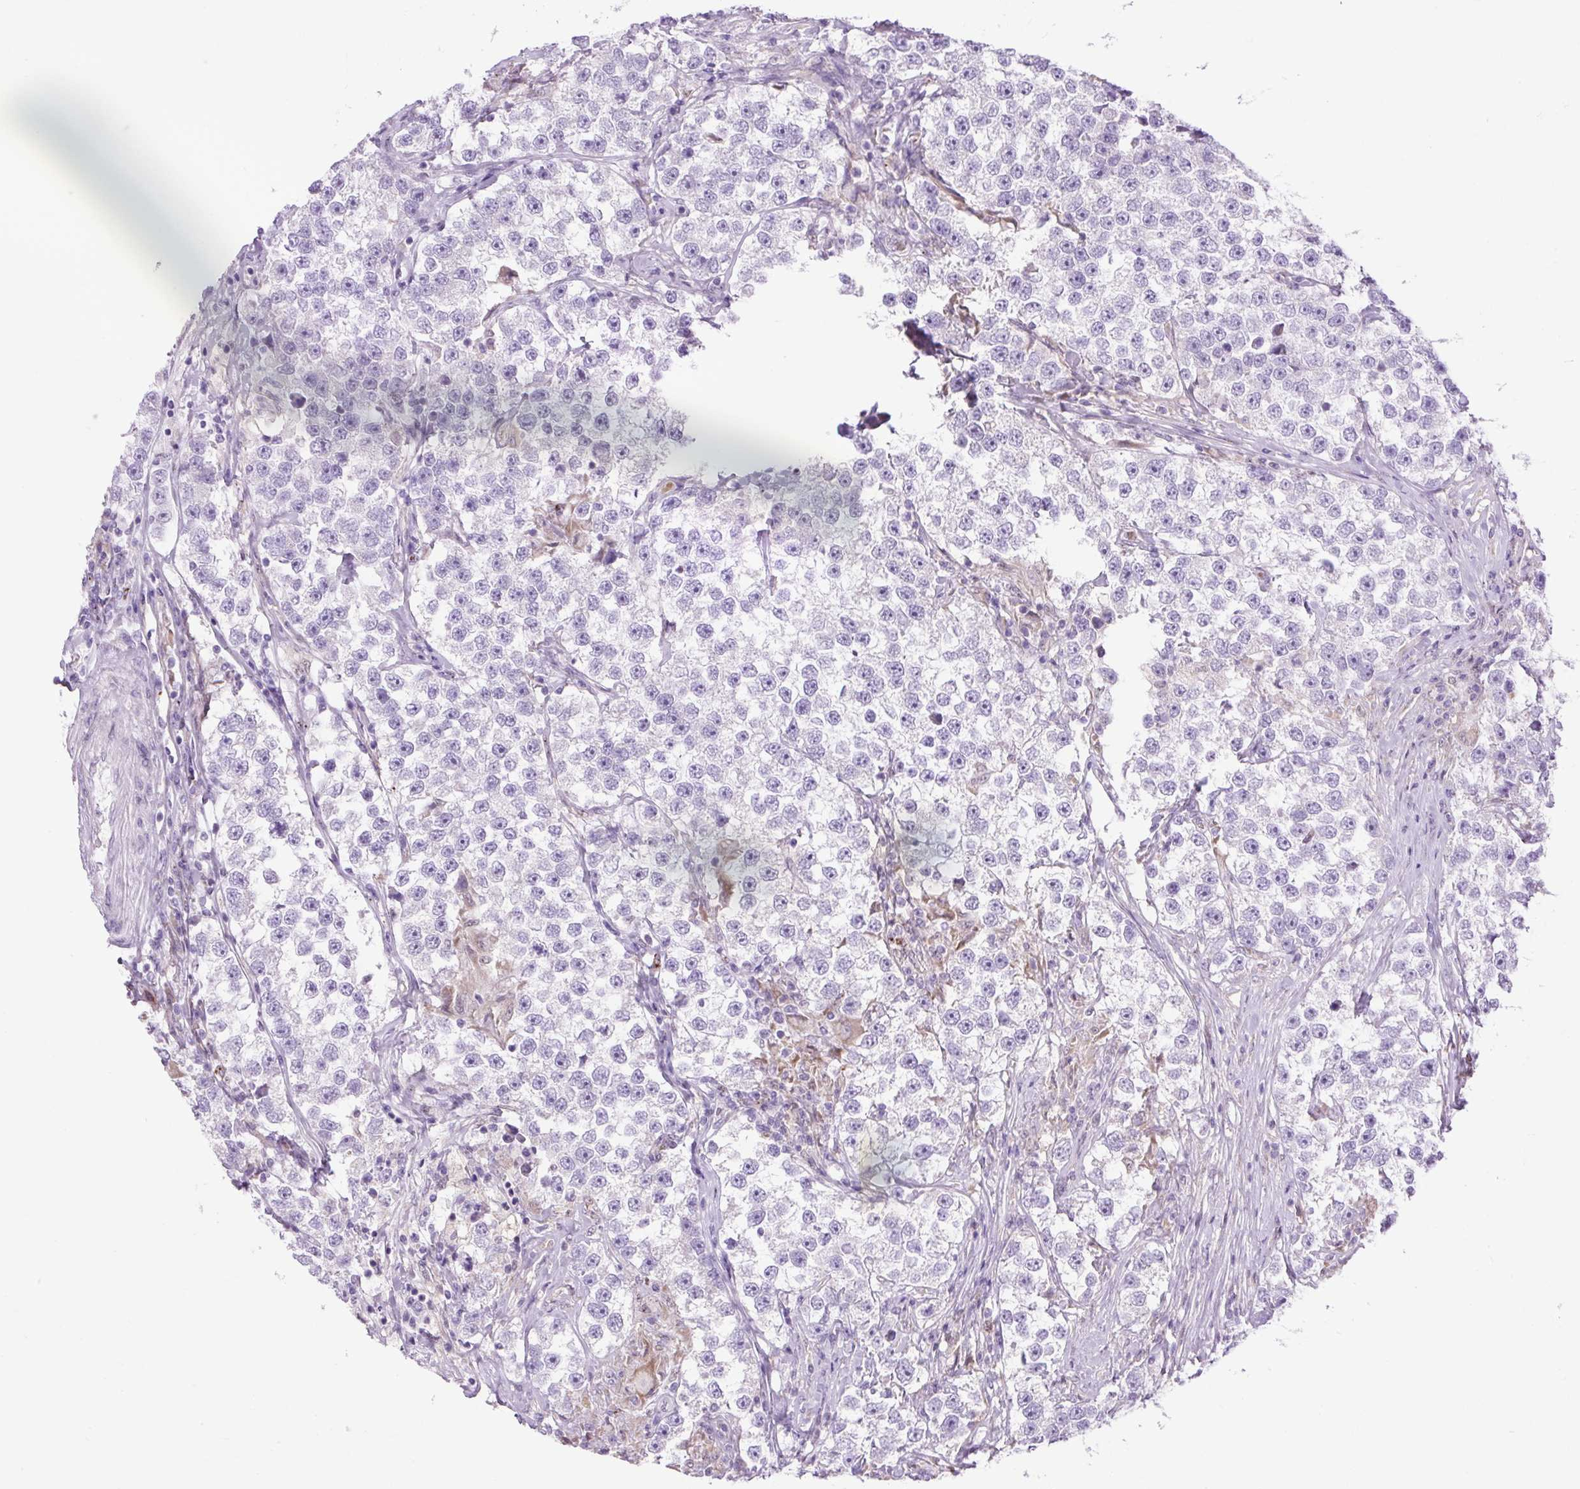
{"staining": {"intensity": "negative", "quantity": "none", "location": "none"}, "tissue": "testis cancer", "cell_type": "Tumor cells", "image_type": "cancer", "snomed": [{"axis": "morphology", "description": "Seminoma, NOS"}, {"axis": "topography", "description": "Testis"}], "caption": "This is an IHC micrograph of human testis cancer (seminoma). There is no staining in tumor cells.", "gene": "SCO2", "patient": {"sex": "male", "age": 46}}